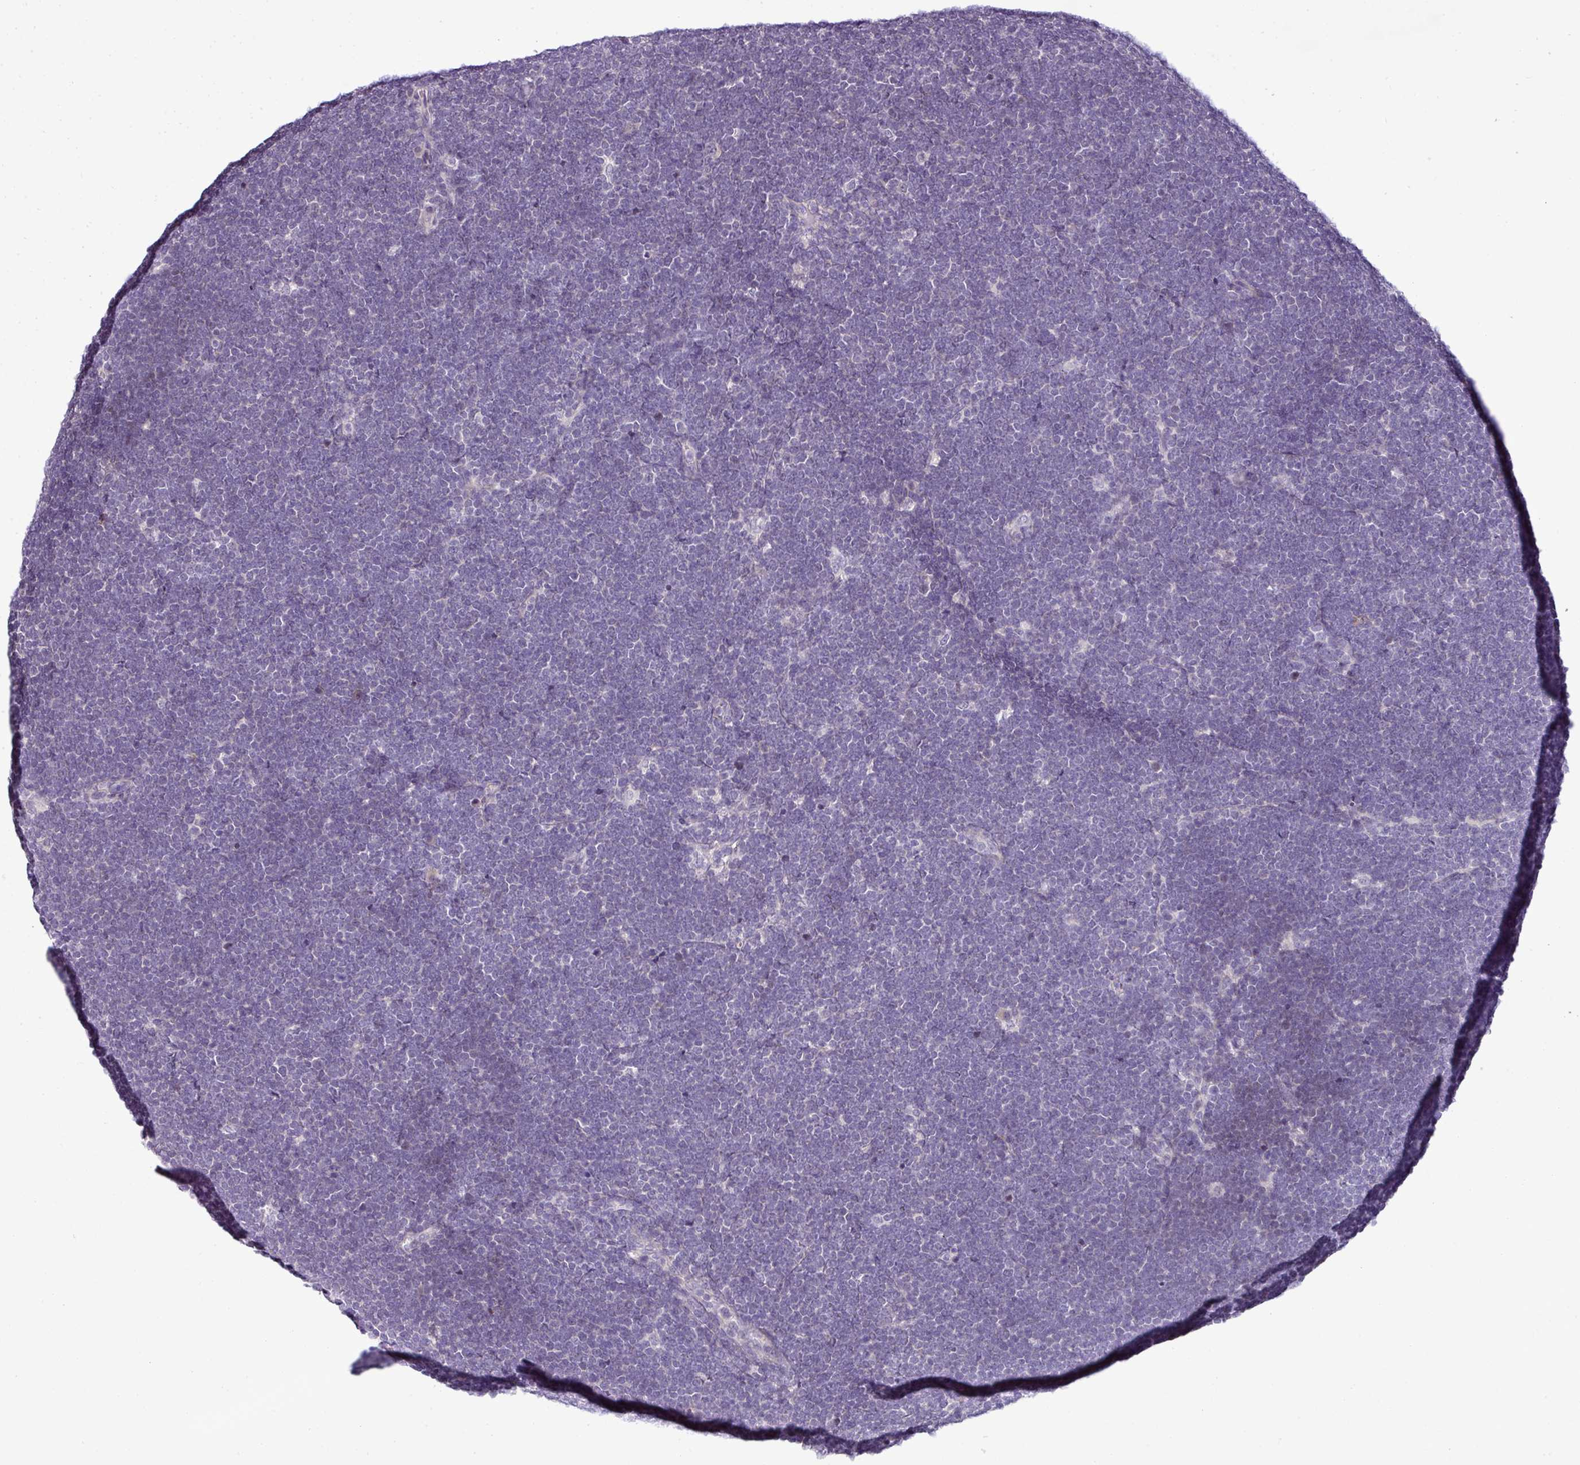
{"staining": {"intensity": "negative", "quantity": "none", "location": "none"}, "tissue": "lymphoma", "cell_type": "Tumor cells", "image_type": "cancer", "snomed": [{"axis": "morphology", "description": "Malignant lymphoma, non-Hodgkin's type, High grade"}, {"axis": "topography", "description": "Lymph node"}], "caption": "An IHC image of lymphoma is shown. There is no staining in tumor cells of lymphoma. The staining was performed using DAB to visualize the protein expression in brown, while the nuclei were stained in blue with hematoxylin (Magnification: 20x).", "gene": "TEX30", "patient": {"sex": "male", "age": 13}}